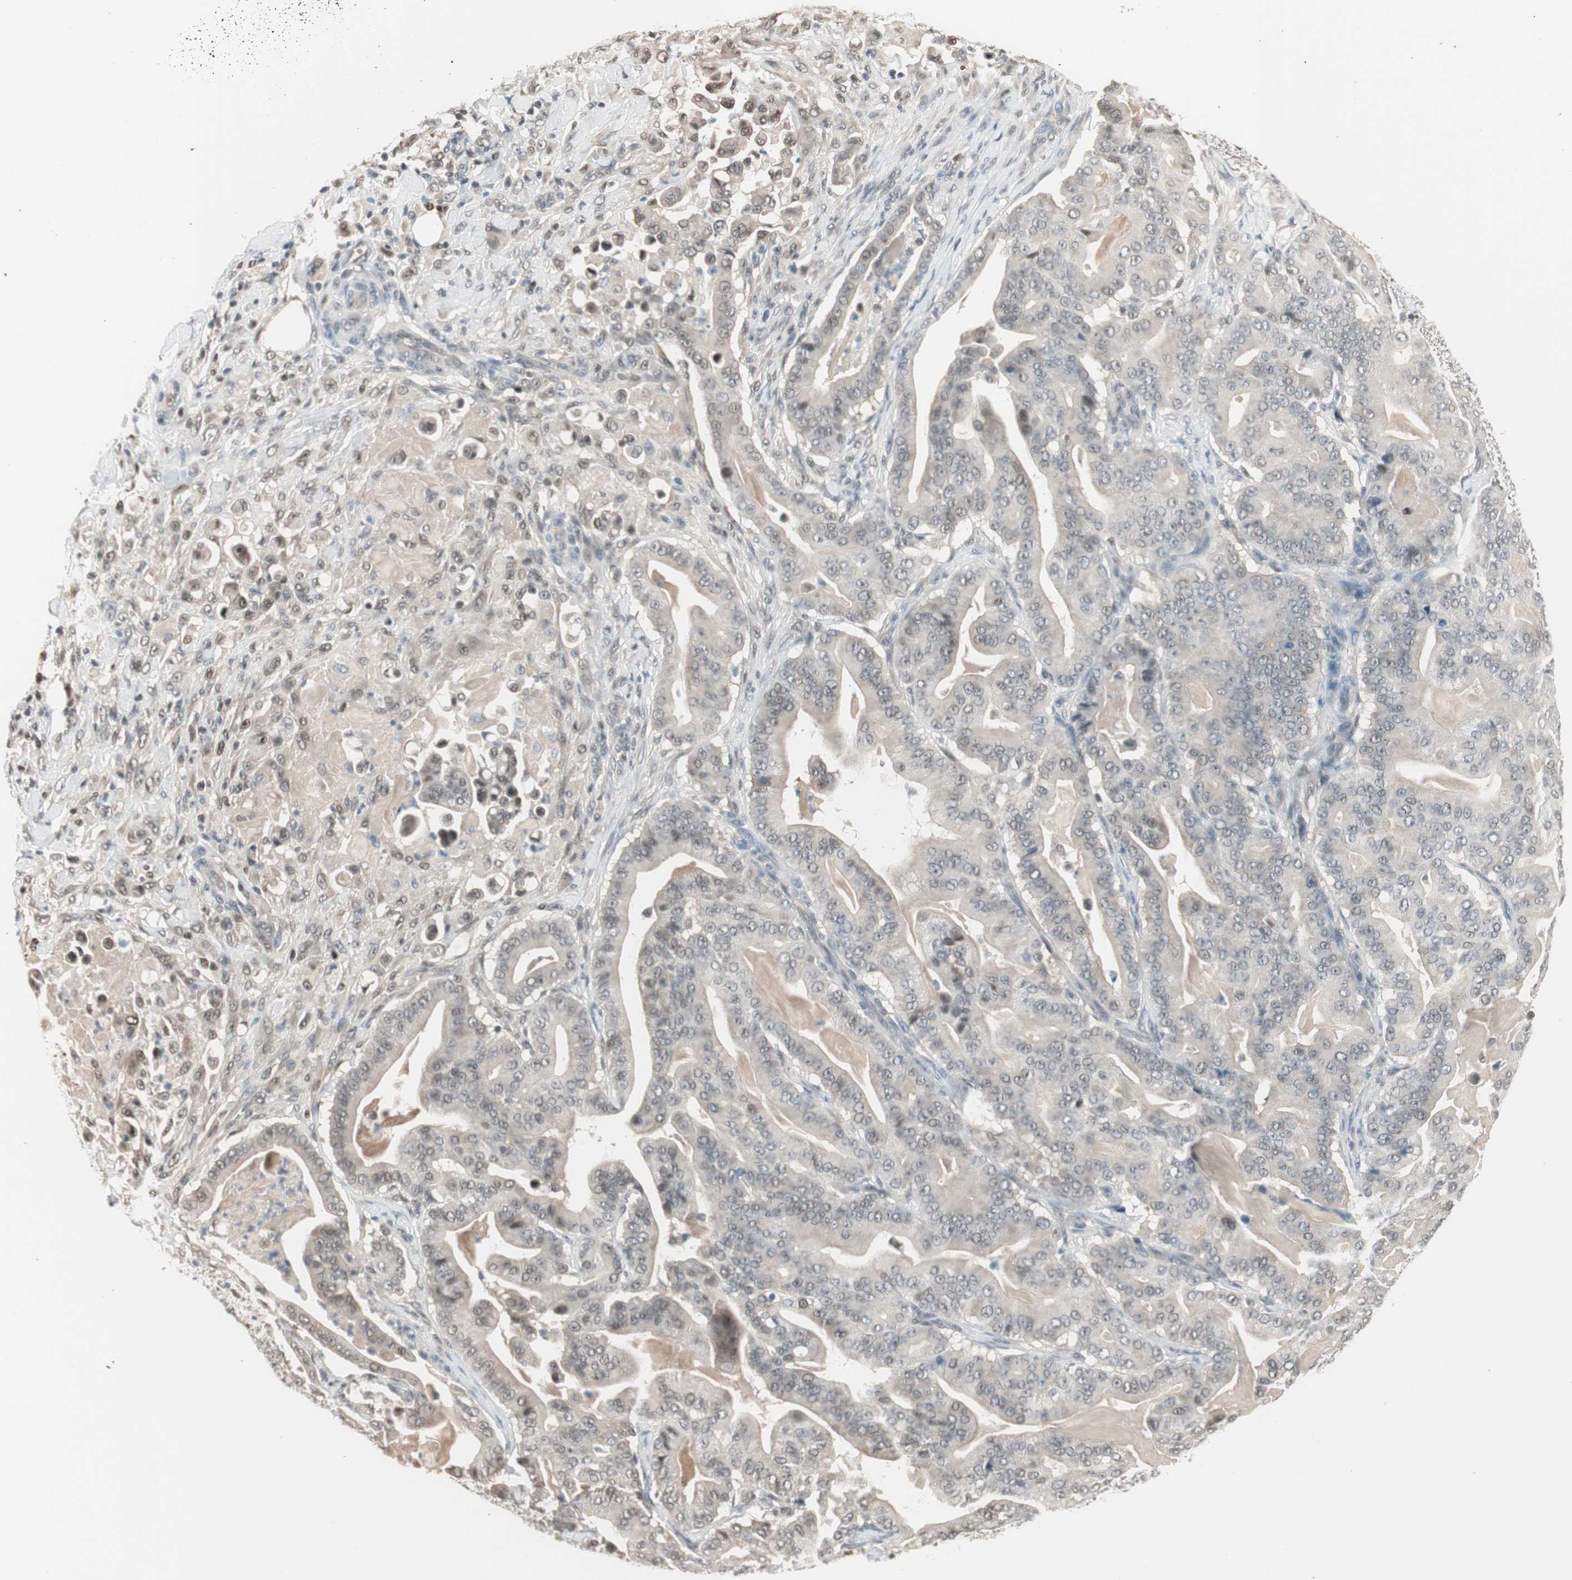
{"staining": {"intensity": "weak", "quantity": "<25%", "location": "nuclear"}, "tissue": "pancreatic cancer", "cell_type": "Tumor cells", "image_type": "cancer", "snomed": [{"axis": "morphology", "description": "Adenocarcinoma, NOS"}, {"axis": "topography", "description": "Pancreas"}], "caption": "Immunohistochemistry (IHC) of human pancreatic cancer (adenocarcinoma) displays no staining in tumor cells. Brightfield microscopy of immunohistochemistry stained with DAB (3,3'-diaminobenzidine) (brown) and hematoxylin (blue), captured at high magnification.", "gene": "LONP2", "patient": {"sex": "male", "age": 63}}